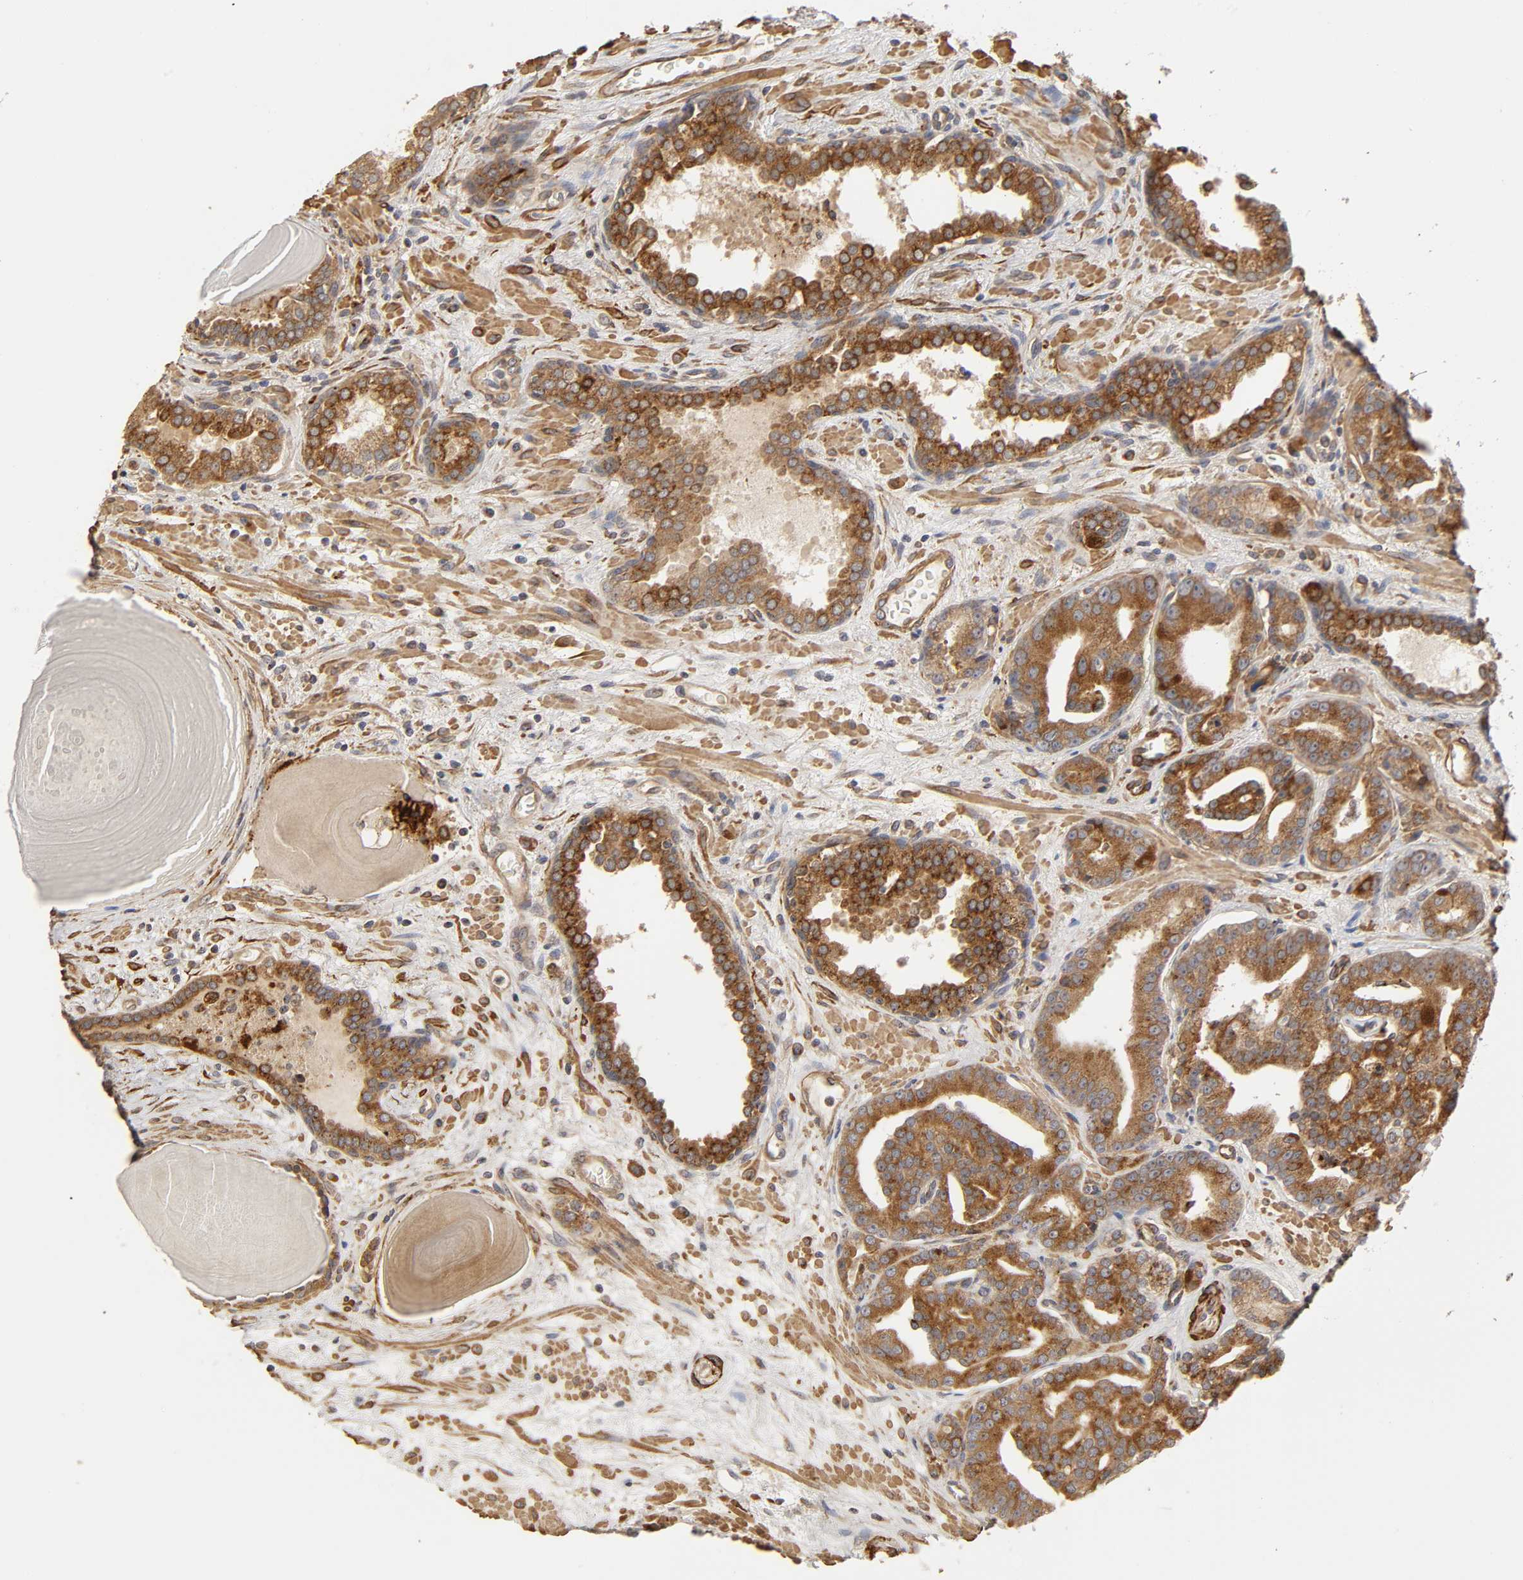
{"staining": {"intensity": "moderate", "quantity": ">75%", "location": "cytoplasmic/membranous"}, "tissue": "prostate cancer", "cell_type": "Tumor cells", "image_type": "cancer", "snomed": [{"axis": "morphology", "description": "Adenocarcinoma, Low grade"}, {"axis": "topography", "description": "Prostate"}], "caption": "Immunohistochemistry (IHC) image of neoplastic tissue: human prostate low-grade adenocarcinoma stained using immunohistochemistry (IHC) demonstrates medium levels of moderate protein expression localized specifically in the cytoplasmic/membranous of tumor cells, appearing as a cytoplasmic/membranous brown color.", "gene": "GNPTG", "patient": {"sex": "male", "age": 63}}